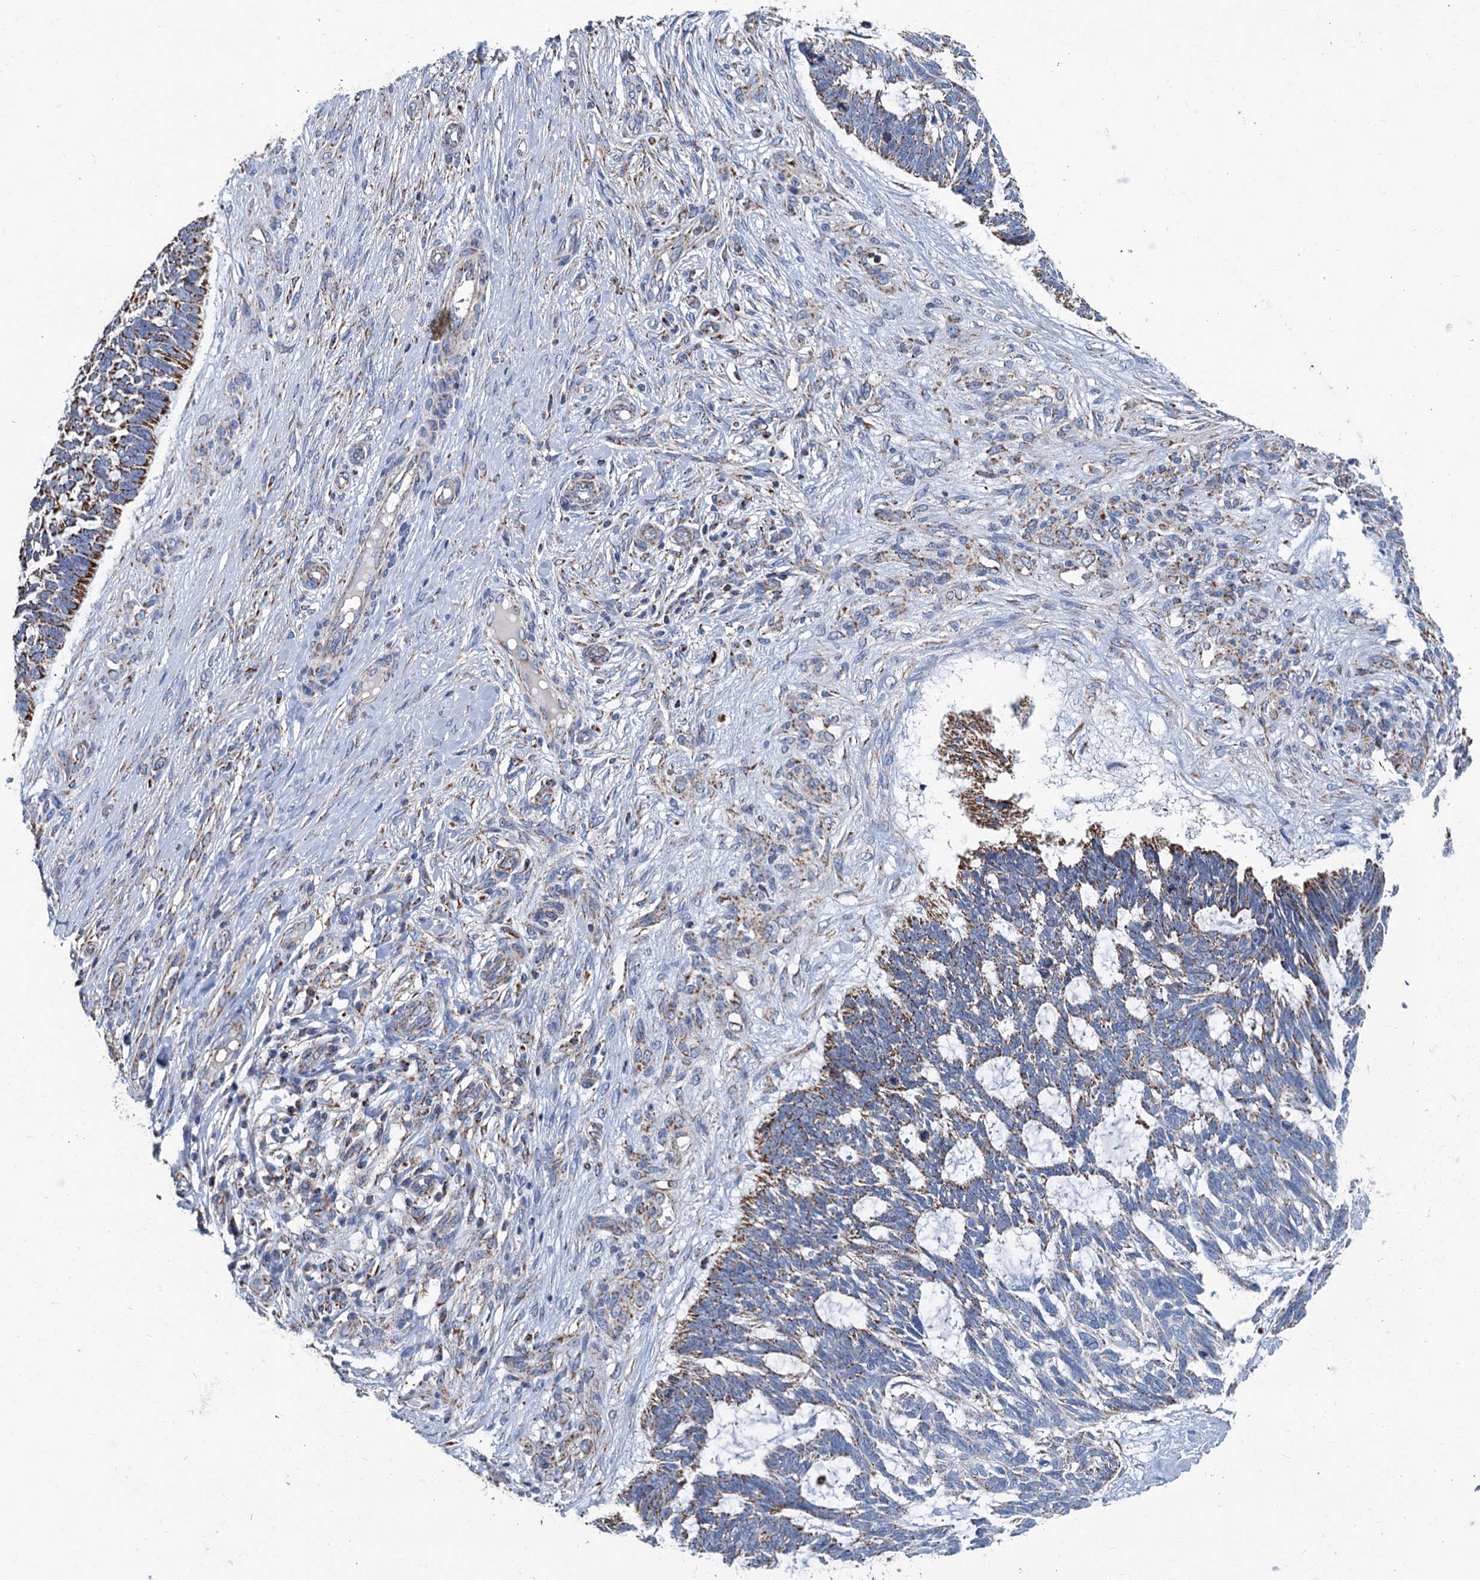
{"staining": {"intensity": "moderate", "quantity": ">75%", "location": "cytoplasmic/membranous"}, "tissue": "skin cancer", "cell_type": "Tumor cells", "image_type": "cancer", "snomed": [{"axis": "morphology", "description": "Basal cell carcinoma"}, {"axis": "topography", "description": "Skin"}], "caption": "A brown stain labels moderate cytoplasmic/membranous positivity of a protein in human skin cancer tumor cells. Immunohistochemistry stains the protein in brown and the nuclei are stained blue.", "gene": "IVD", "patient": {"sex": "male", "age": 88}}